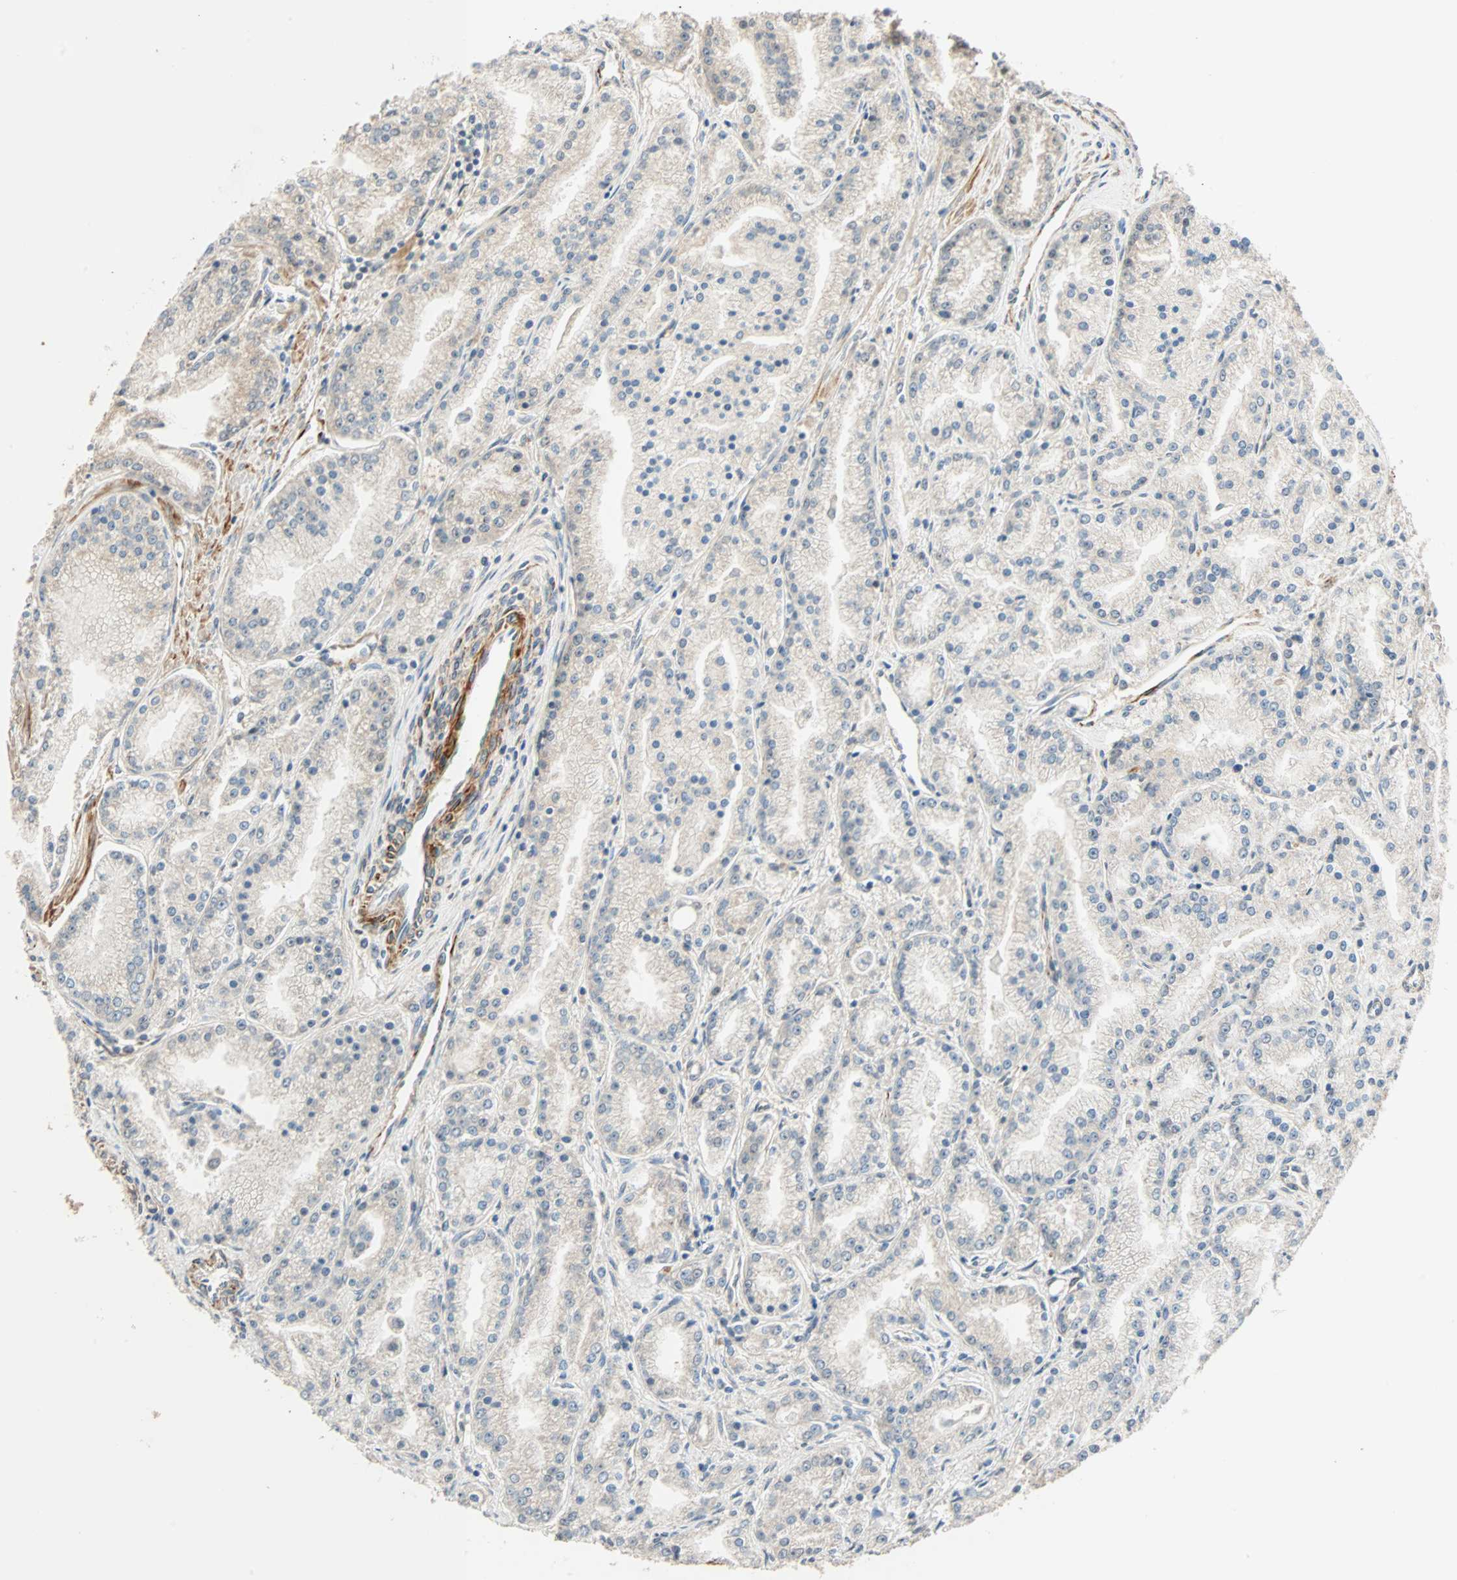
{"staining": {"intensity": "negative", "quantity": "none", "location": "none"}, "tissue": "prostate cancer", "cell_type": "Tumor cells", "image_type": "cancer", "snomed": [{"axis": "morphology", "description": "Adenocarcinoma, High grade"}, {"axis": "topography", "description": "Prostate"}], "caption": "Tumor cells show no significant expression in prostate cancer. (DAB (3,3'-diaminobenzidine) IHC visualized using brightfield microscopy, high magnification).", "gene": "QSER1", "patient": {"sex": "male", "age": 61}}